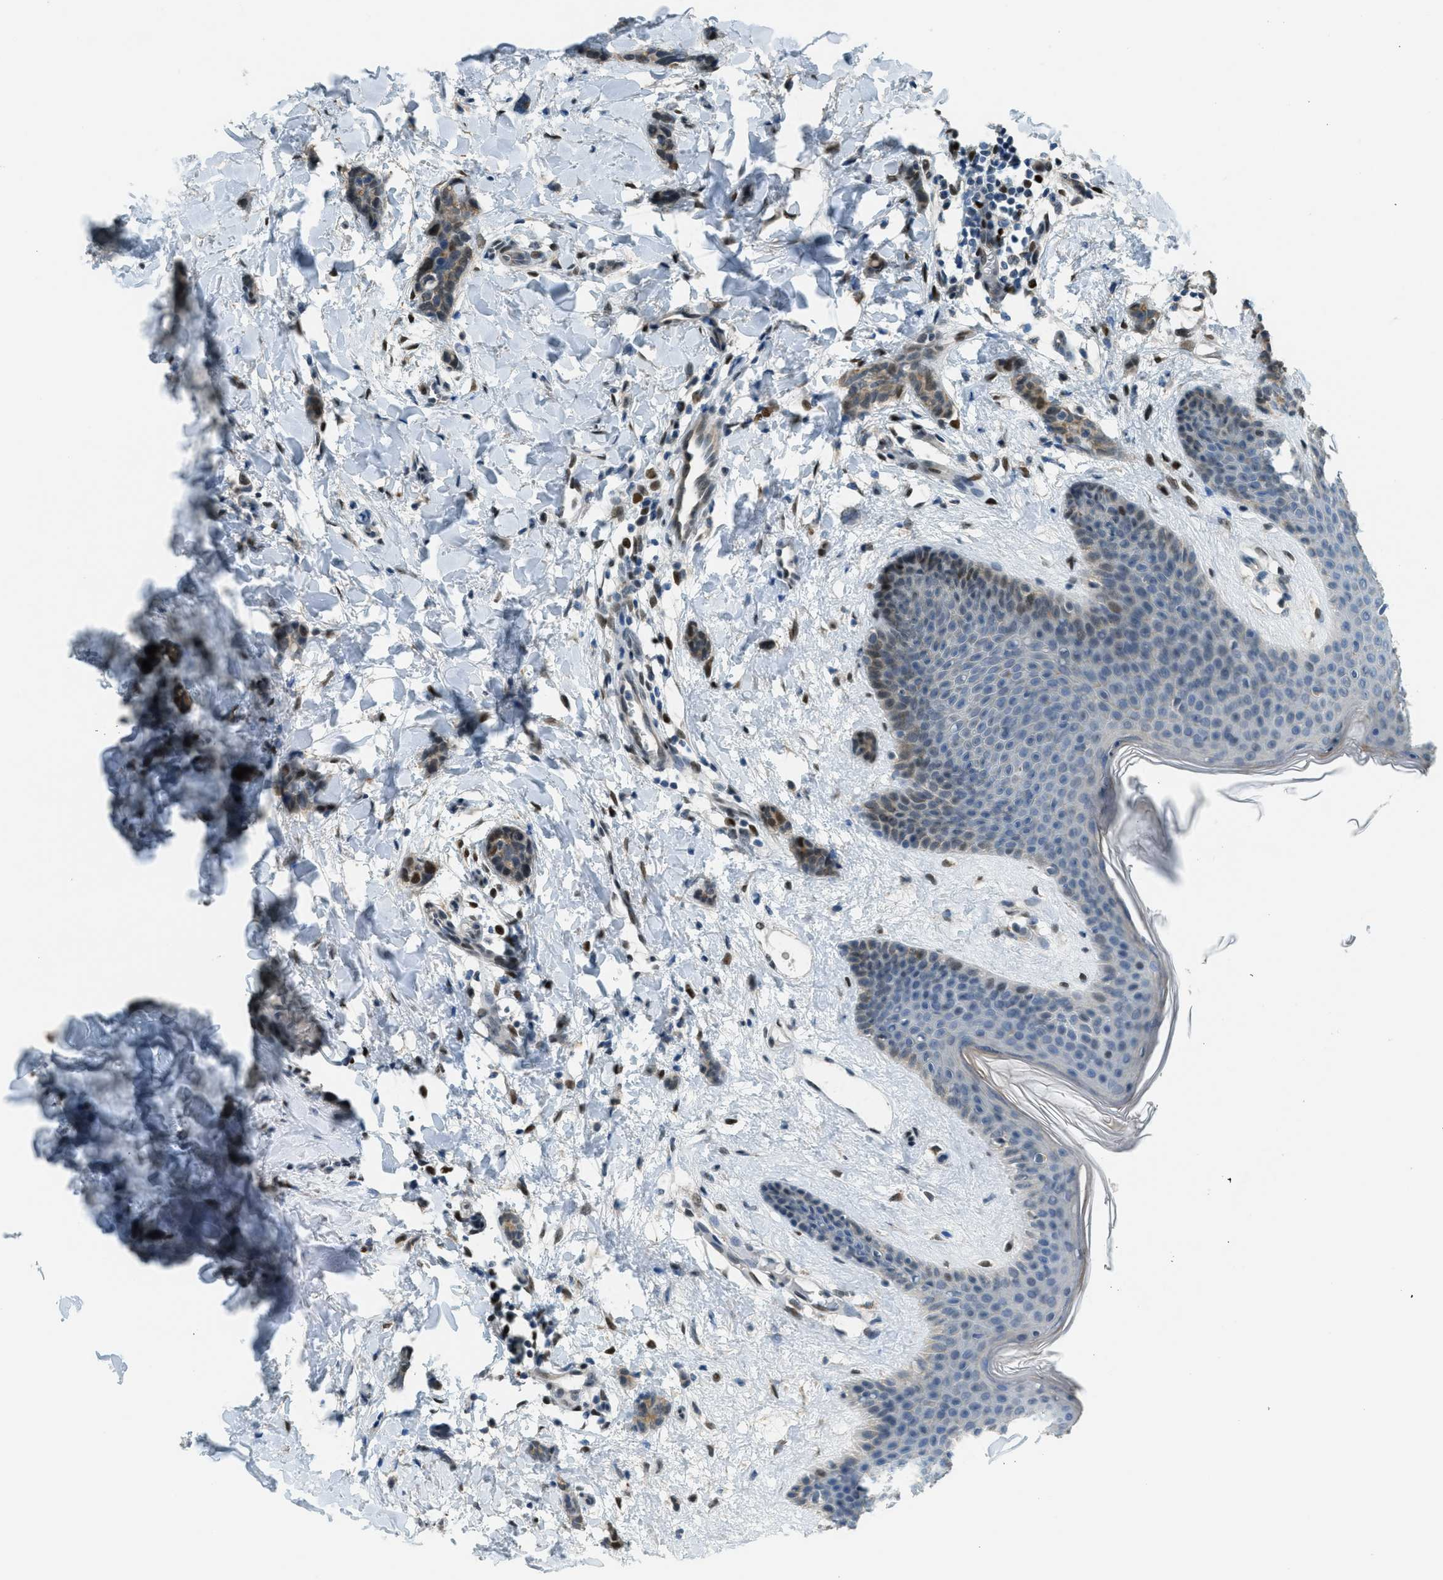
{"staining": {"intensity": "weak", "quantity": ">75%", "location": "cytoplasmic/membranous"}, "tissue": "breast cancer", "cell_type": "Tumor cells", "image_type": "cancer", "snomed": [{"axis": "morphology", "description": "Lobular carcinoma"}, {"axis": "topography", "description": "Skin"}, {"axis": "topography", "description": "Breast"}], "caption": "A photomicrograph showing weak cytoplasmic/membranous expression in approximately >75% of tumor cells in breast lobular carcinoma, as visualized by brown immunohistochemical staining.", "gene": "TCF3", "patient": {"sex": "female", "age": 46}}